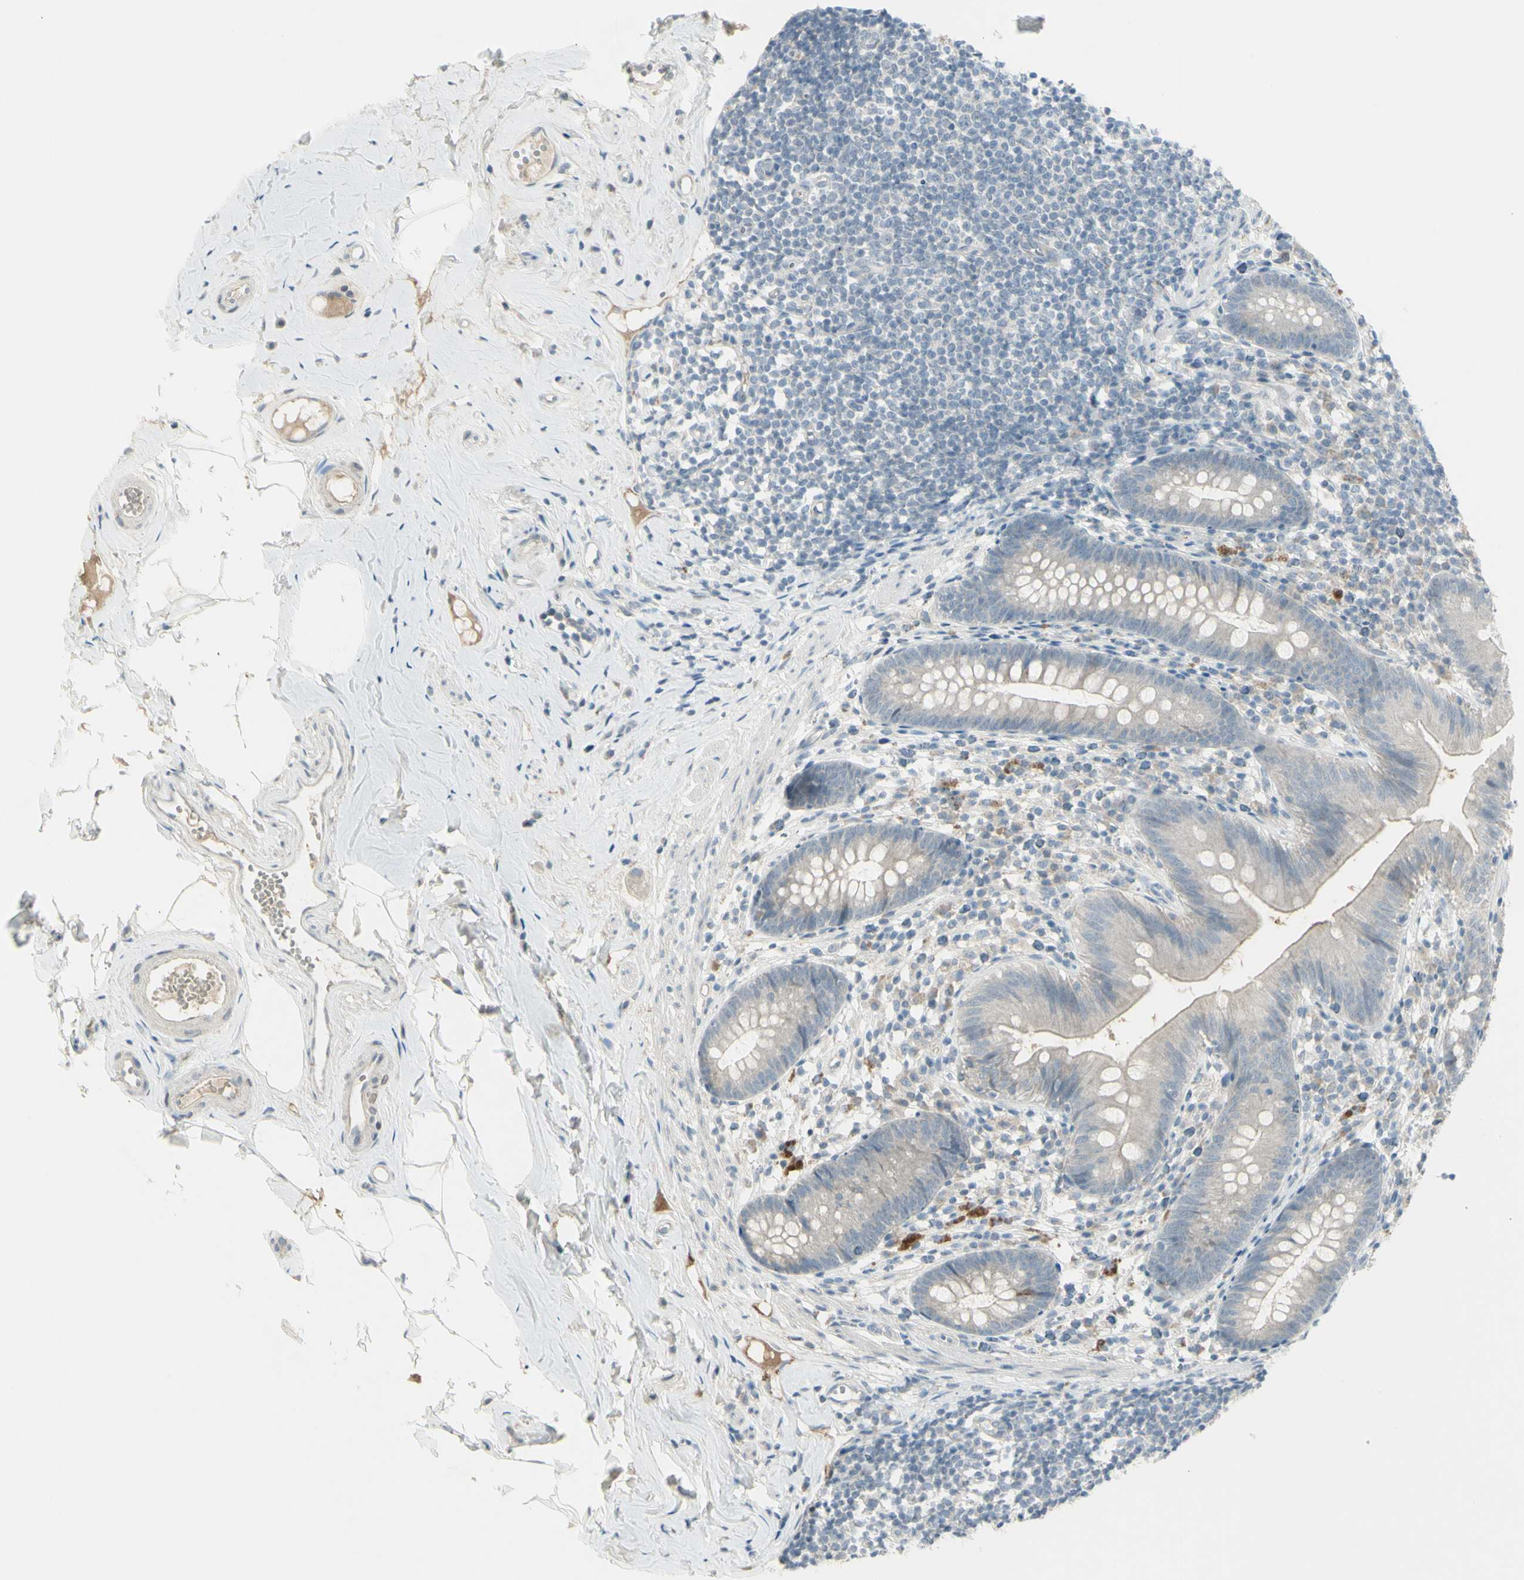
{"staining": {"intensity": "weak", "quantity": ">75%", "location": "cytoplasmic/membranous"}, "tissue": "appendix", "cell_type": "Glandular cells", "image_type": "normal", "snomed": [{"axis": "morphology", "description": "Normal tissue, NOS"}, {"axis": "topography", "description": "Appendix"}], "caption": "Immunohistochemistry of unremarkable appendix exhibits low levels of weak cytoplasmic/membranous staining in approximately >75% of glandular cells. (DAB (3,3'-diaminobenzidine) IHC with brightfield microscopy, high magnification).", "gene": "SH3GL2", "patient": {"sex": "male", "age": 52}}